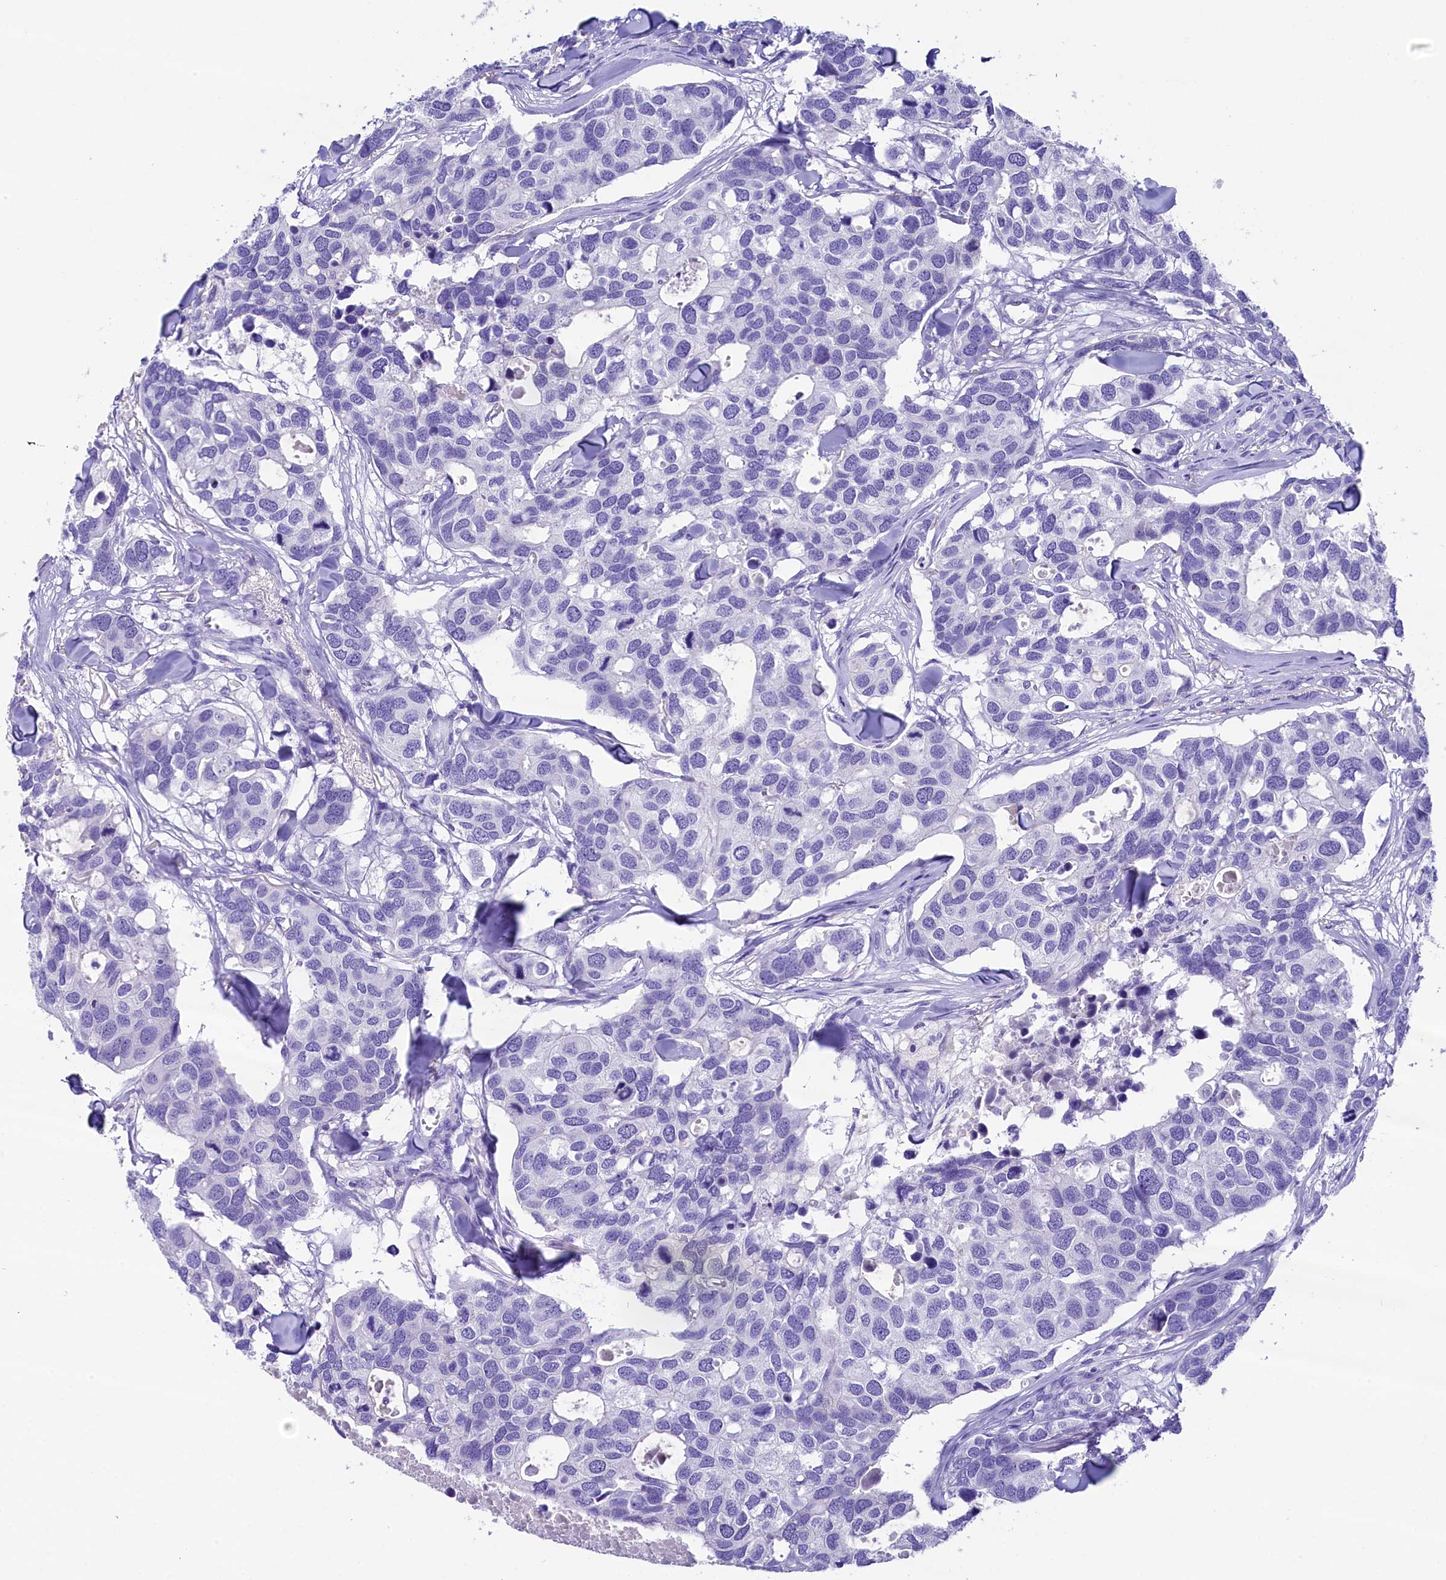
{"staining": {"intensity": "negative", "quantity": "none", "location": "none"}, "tissue": "breast cancer", "cell_type": "Tumor cells", "image_type": "cancer", "snomed": [{"axis": "morphology", "description": "Duct carcinoma"}, {"axis": "topography", "description": "Breast"}], "caption": "Breast cancer (invasive ductal carcinoma) stained for a protein using immunohistochemistry reveals no expression tumor cells.", "gene": "SKIDA1", "patient": {"sex": "female", "age": 83}}